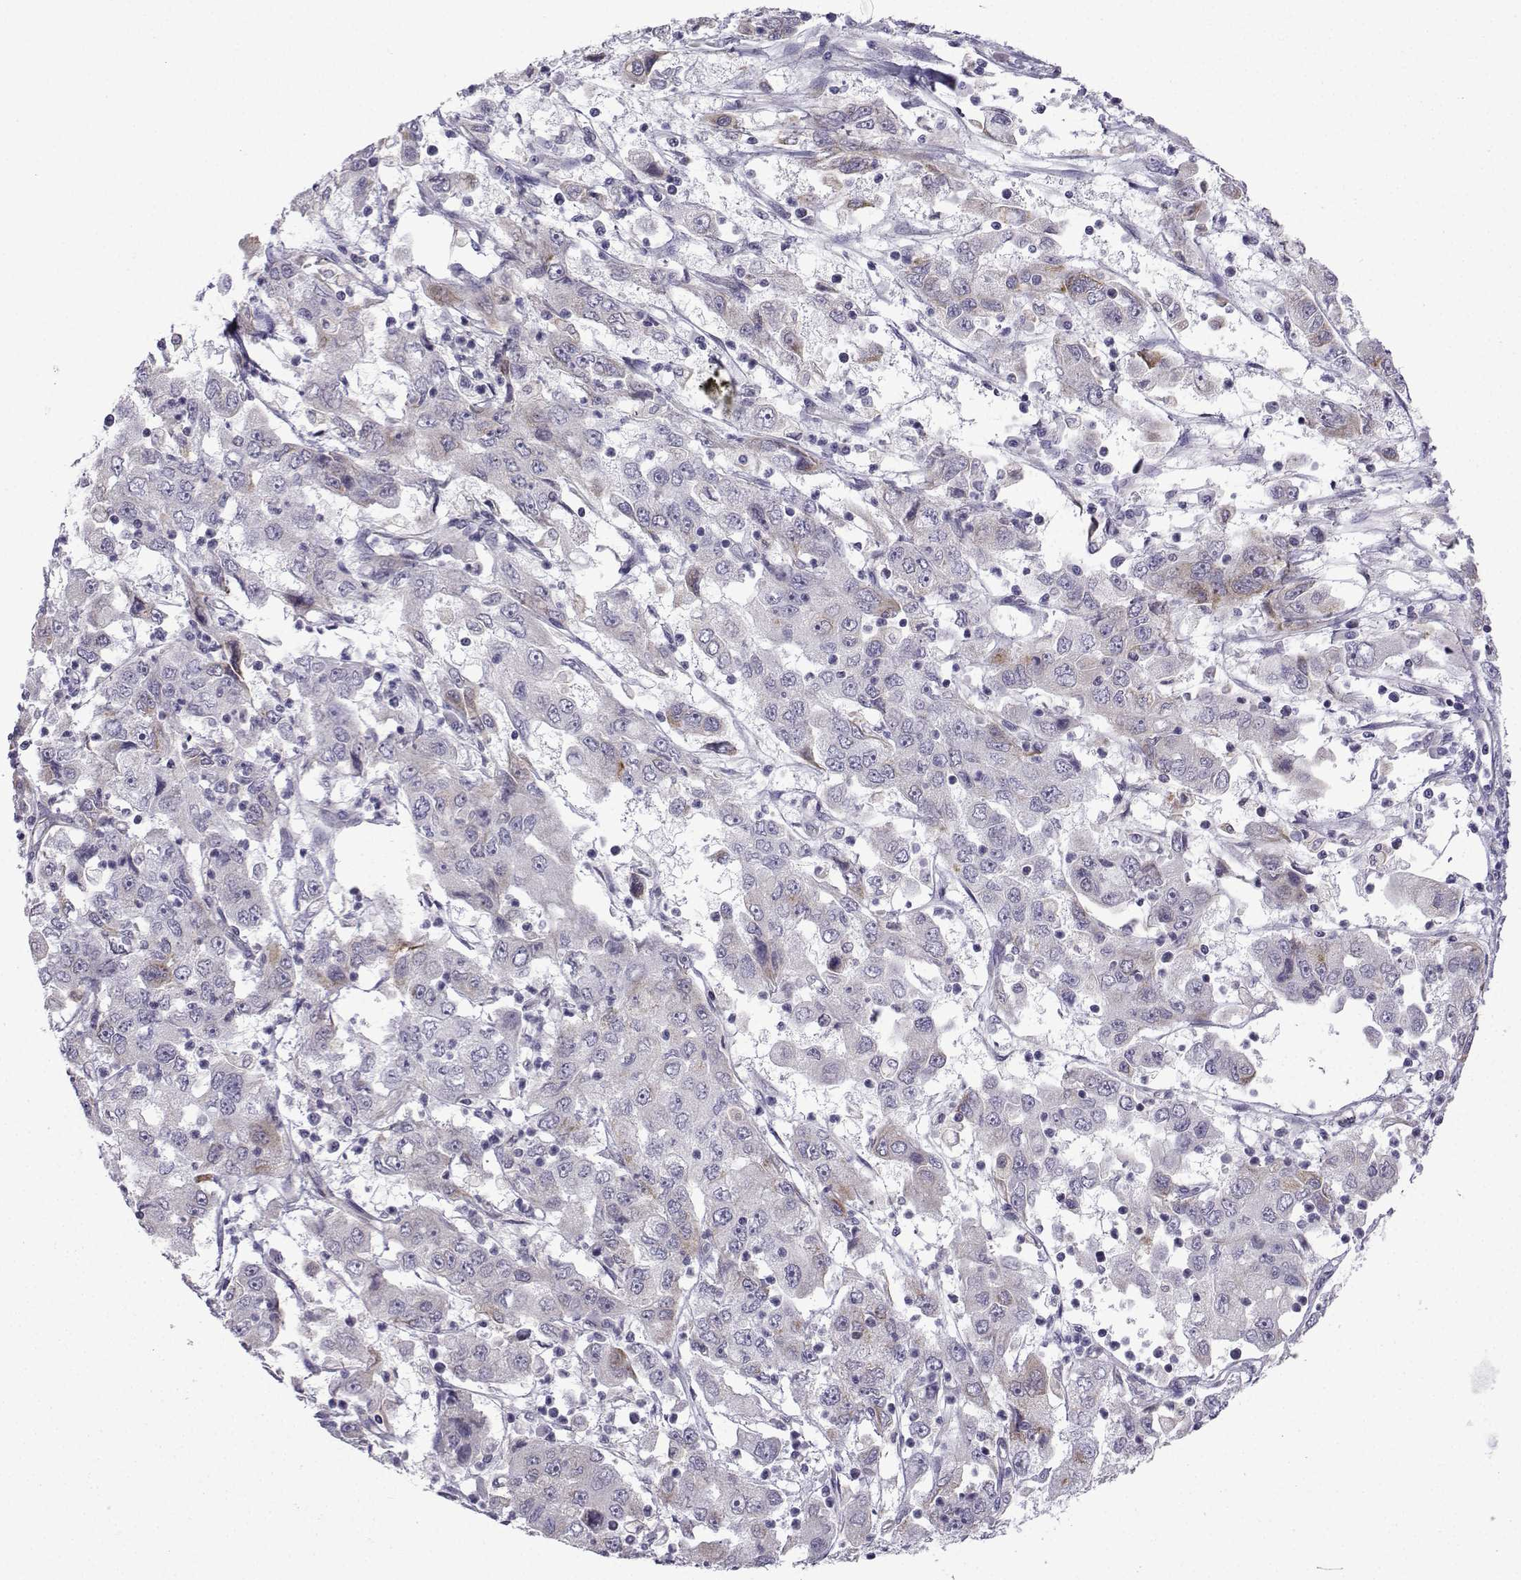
{"staining": {"intensity": "weak", "quantity": "<25%", "location": "cytoplasmic/membranous"}, "tissue": "cervical cancer", "cell_type": "Tumor cells", "image_type": "cancer", "snomed": [{"axis": "morphology", "description": "Squamous cell carcinoma, NOS"}, {"axis": "topography", "description": "Cervix"}], "caption": "DAB (3,3'-diaminobenzidine) immunohistochemical staining of human cervical squamous cell carcinoma exhibits no significant positivity in tumor cells.", "gene": "CFAP53", "patient": {"sex": "female", "age": 36}}